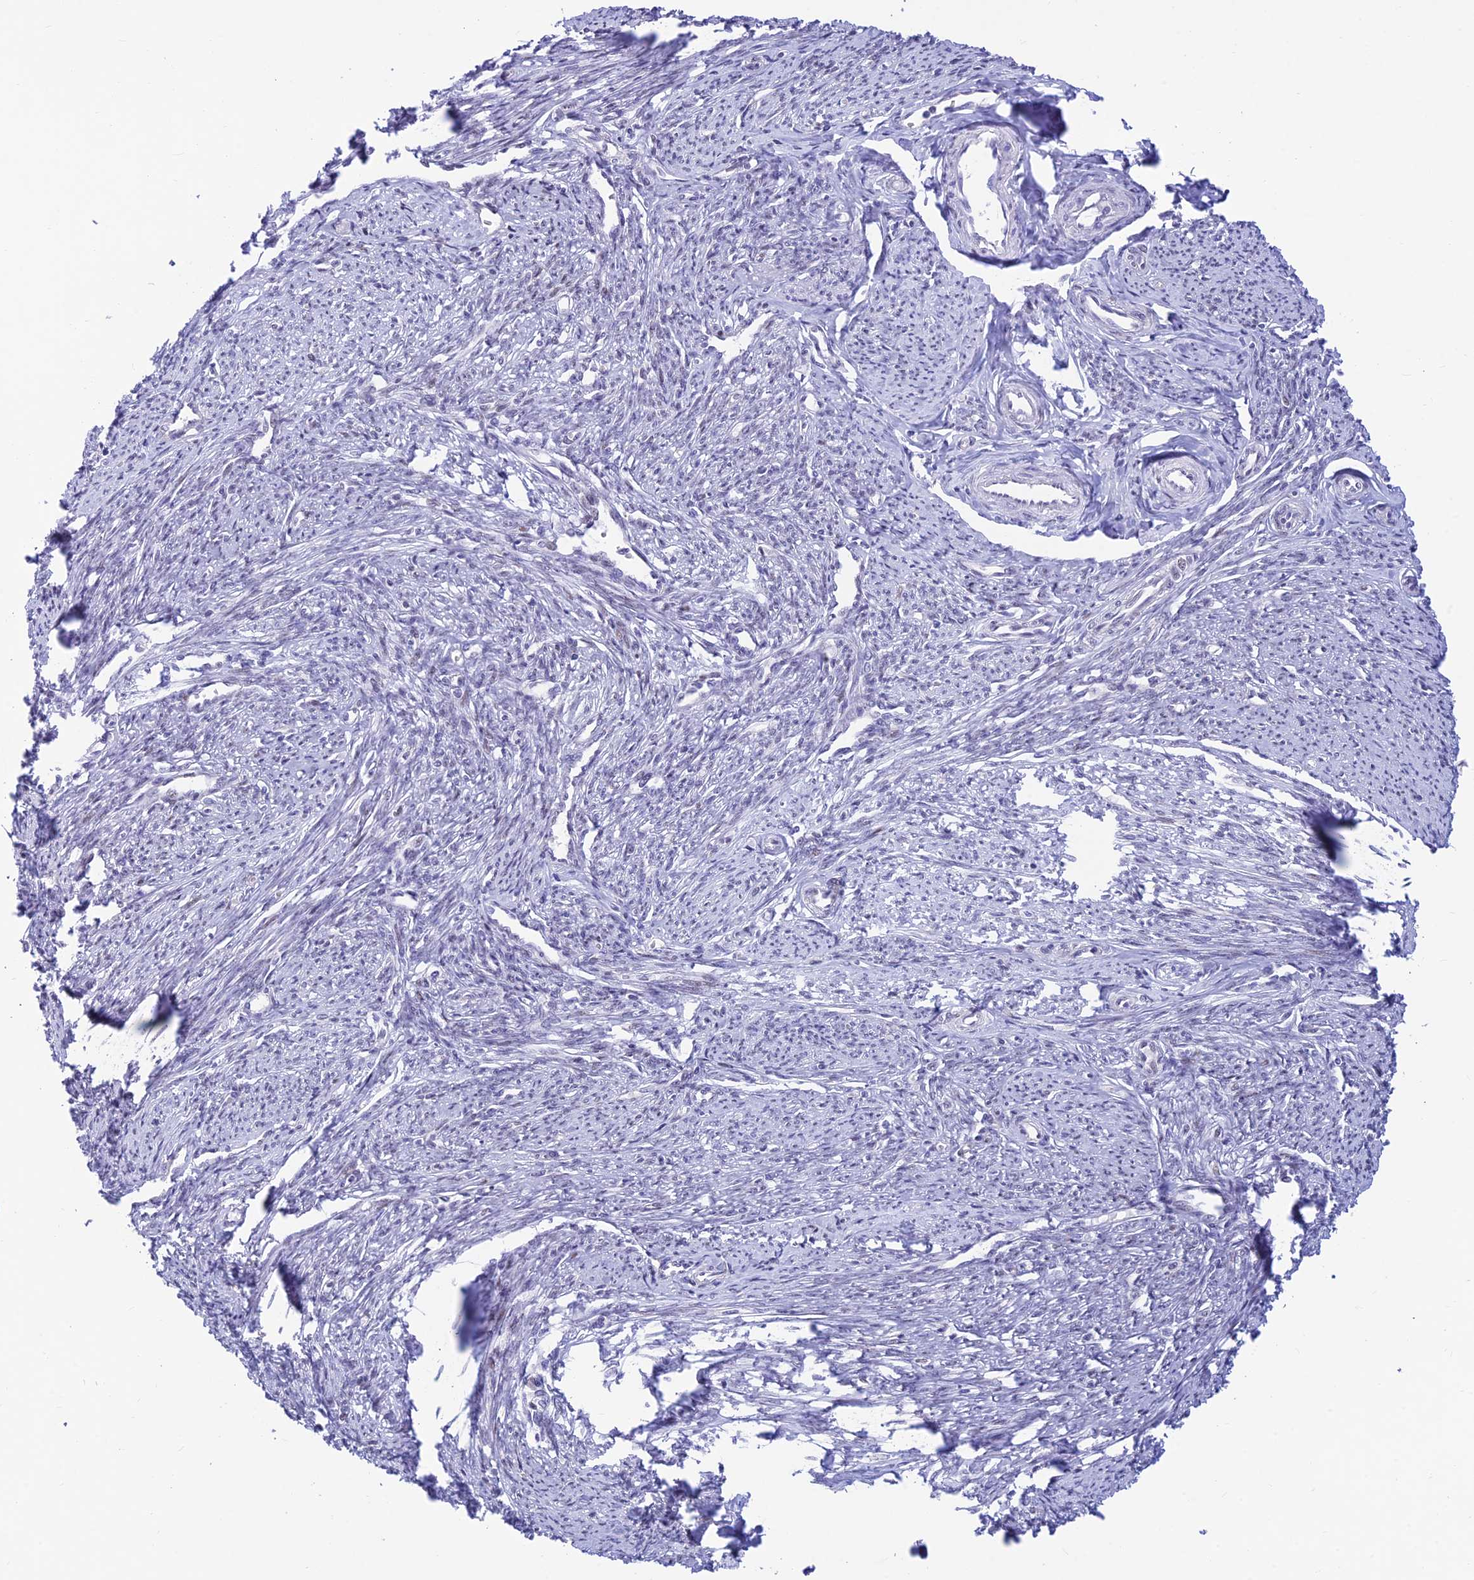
{"staining": {"intensity": "weak", "quantity": "<25%", "location": "nuclear"}, "tissue": "smooth muscle", "cell_type": "Smooth muscle cells", "image_type": "normal", "snomed": [{"axis": "morphology", "description": "Normal tissue, NOS"}, {"axis": "topography", "description": "Smooth muscle"}, {"axis": "topography", "description": "Uterus"}], "caption": "Immunohistochemistry (IHC) histopathology image of normal smooth muscle stained for a protein (brown), which reveals no positivity in smooth muscle cells.", "gene": "INKA1", "patient": {"sex": "female", "age": 59}}